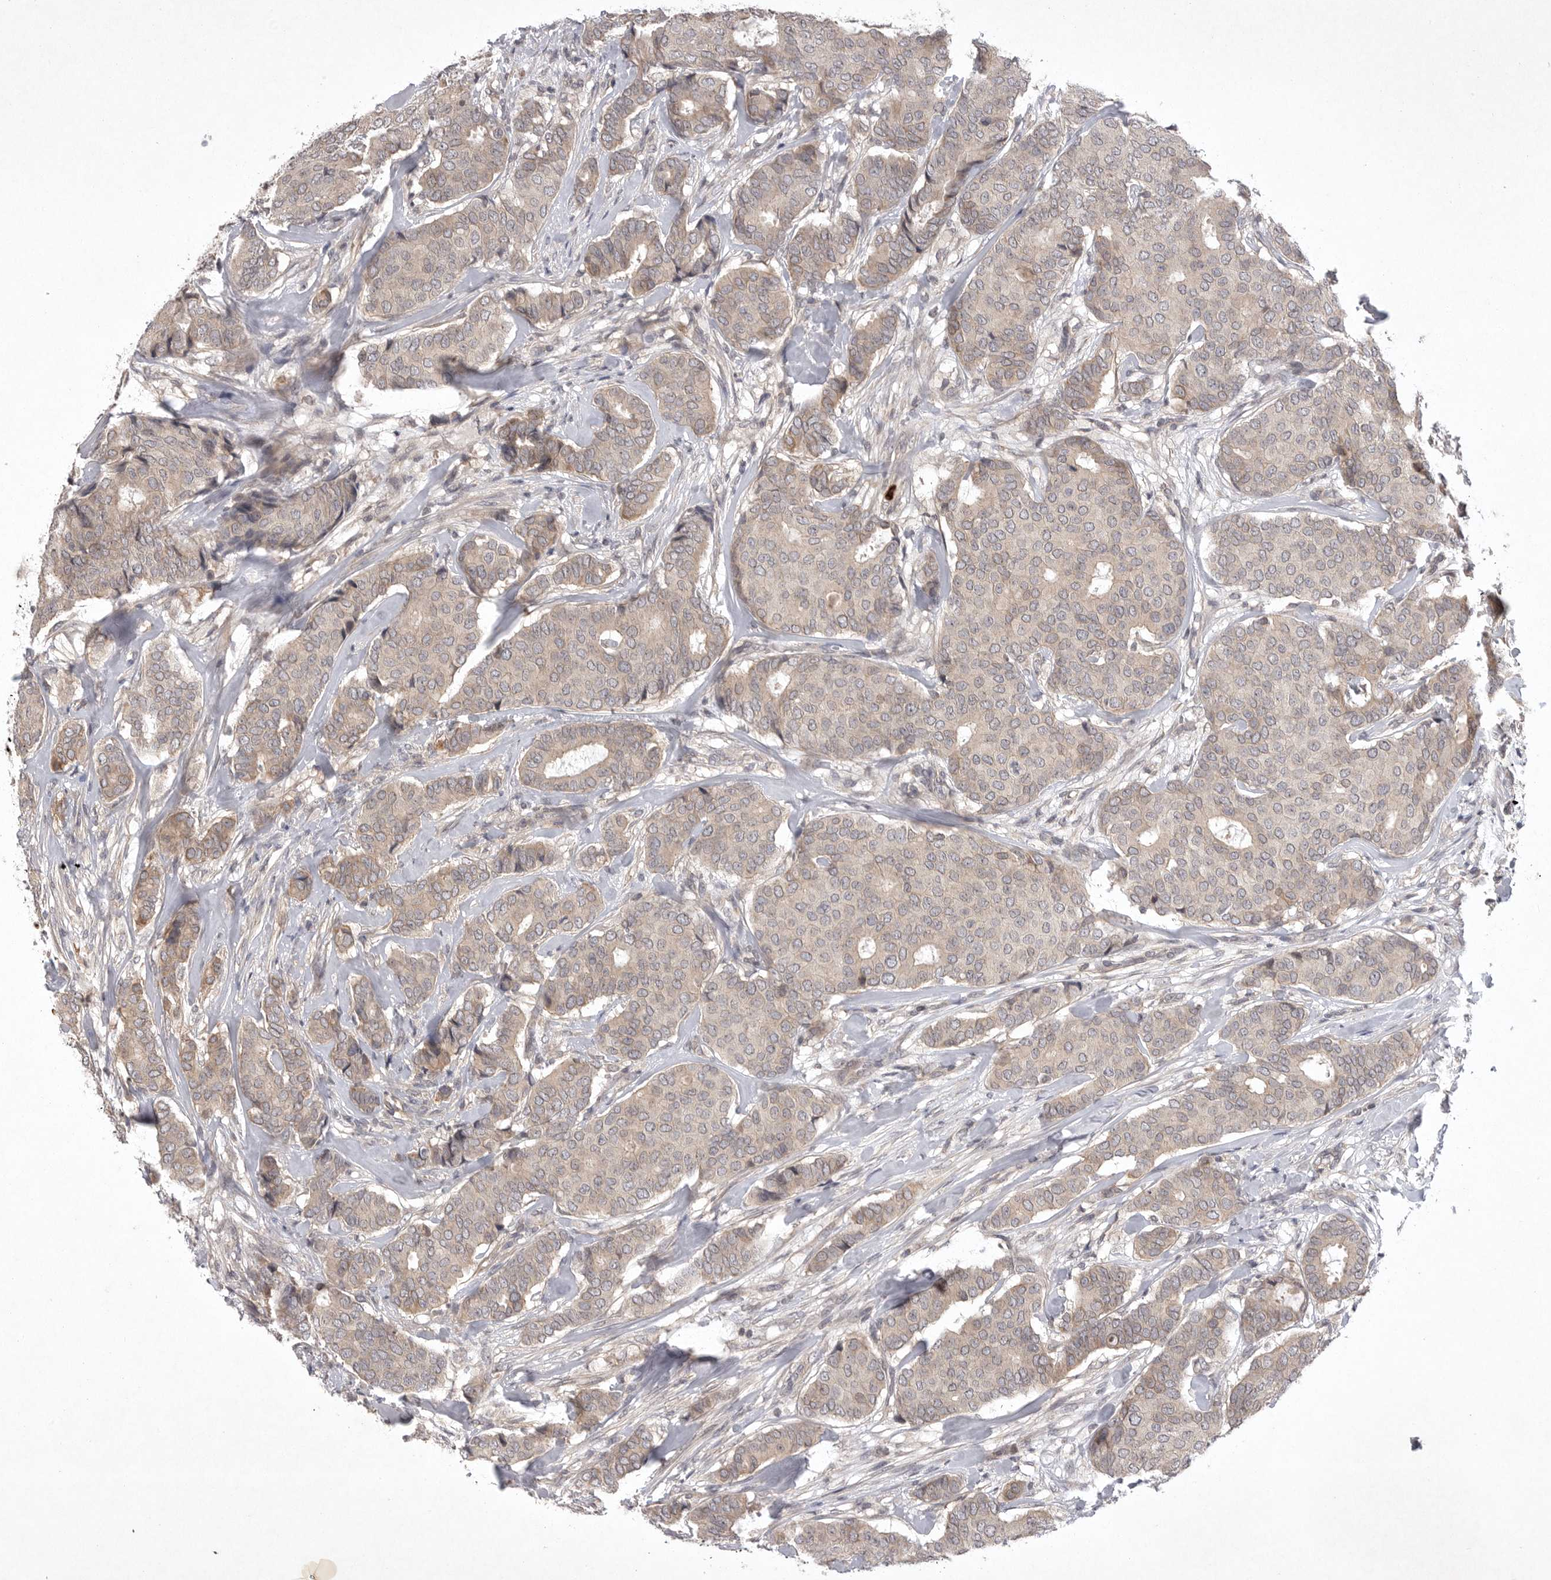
{"staining": {"intensity": "weak", "quantity": "<25%", "location": "cytoplasmic/membranous"}, "tissue": "breast cancer", "cell_type": "Tumor cells", "image_type": "cancer", "snomed": [{"axis": "morphology", "description": "Duct carcinoma"}, {"axis": "topography", "description": "Breast"}], "caption": "Human breast cancer (intraductal carcinoma) stained for a protein using immunohistochemistry displays no positivity in tumor cells.", "gene": "UBE3D", "patient": {"sex": "female", "age": 75}}